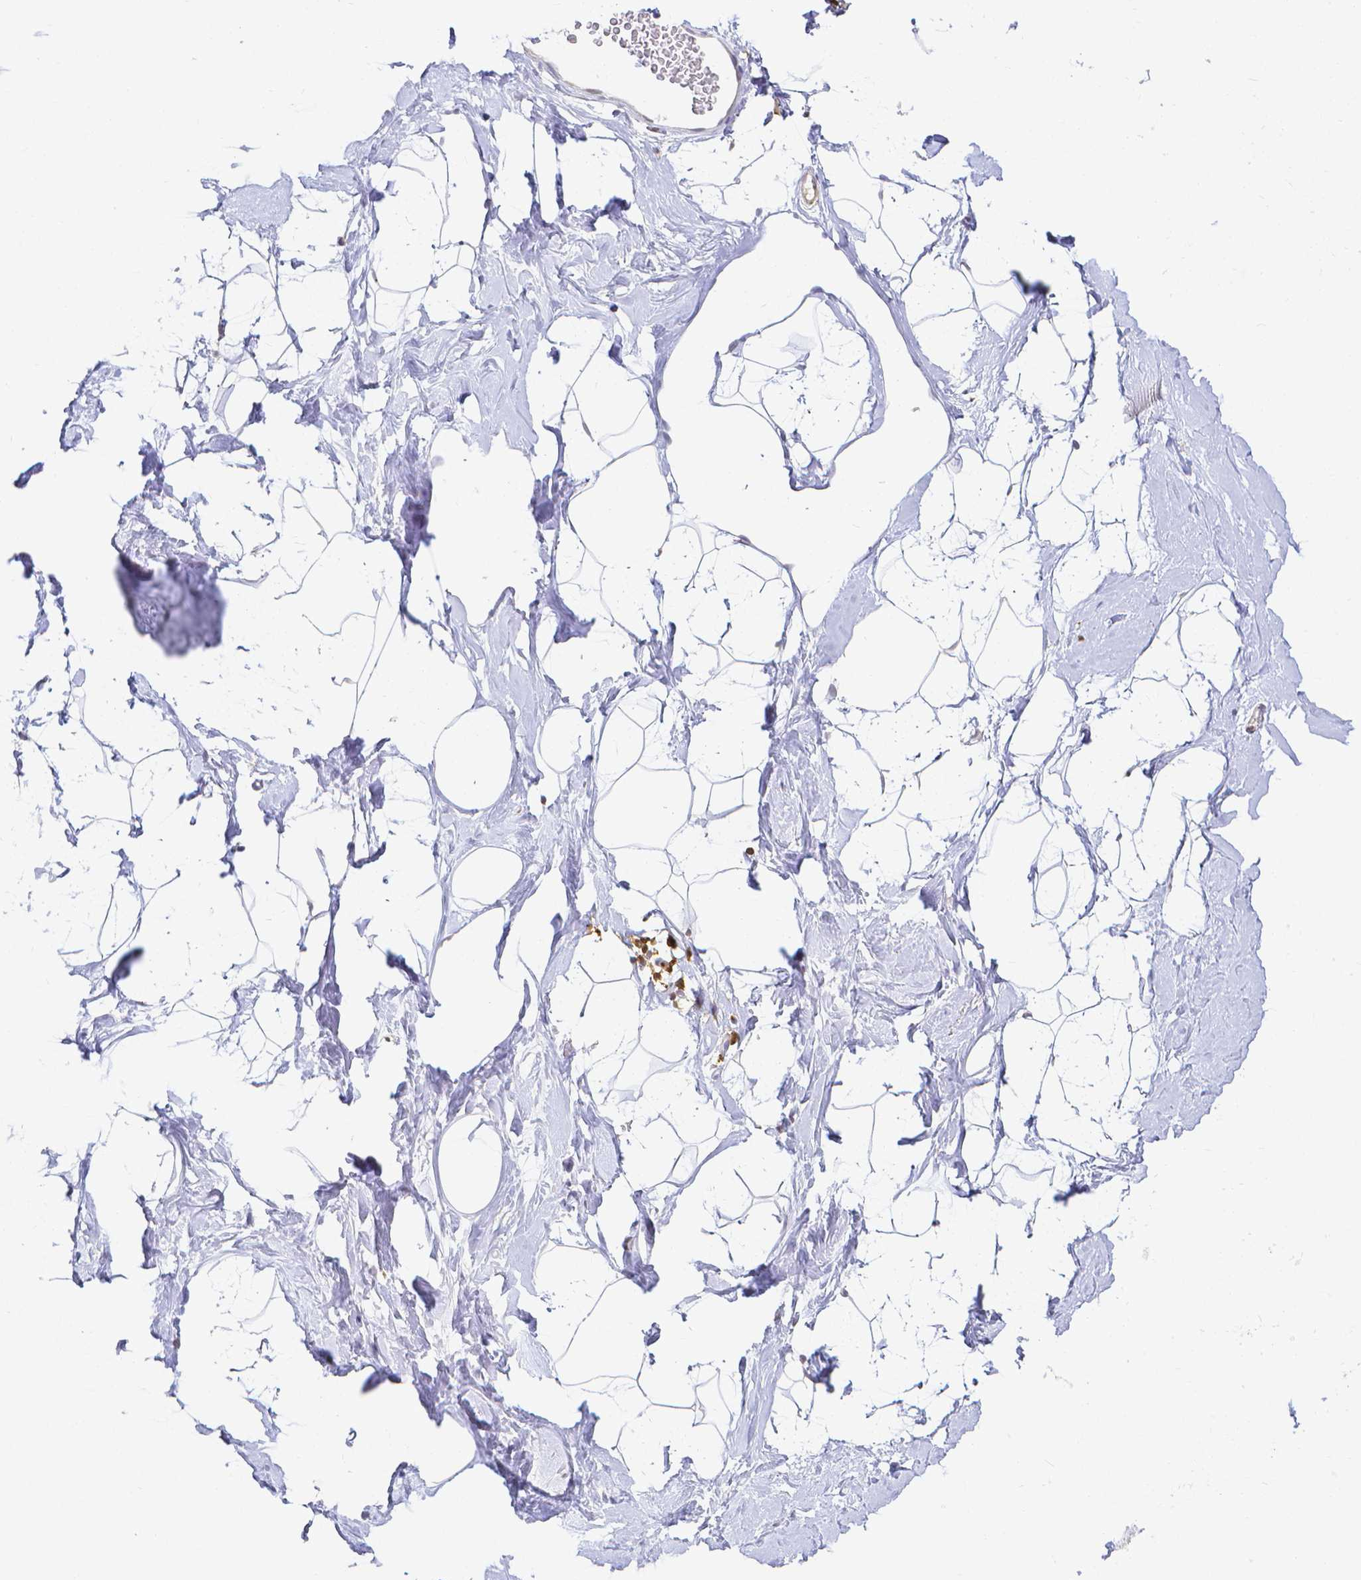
{"staining": {"intensity": "negative", "quantity": "none", "location": "none"}, "tissue": "breast", "cell_type": "Adipocytes", "image_type": "normal", "snomed": [{"axis": "morphology", "description": "Normal tissue, NOS"}, {"axis": "topography", "description": "Breast"}], "caption": "Immunohistochemistry (IHC) micrograph of benign breast: breast stained with DAB displays no significant protein positivity in adipocytes. The staining was performed using DAB (3,3'-diaminobenzidine) to visualize the protein expression in brown, while the nuclei were stained in blue with hematoxylin (Magnification: 20x).", "gene": "COTL1", "patient": {"sex": "female", "age": 32}}